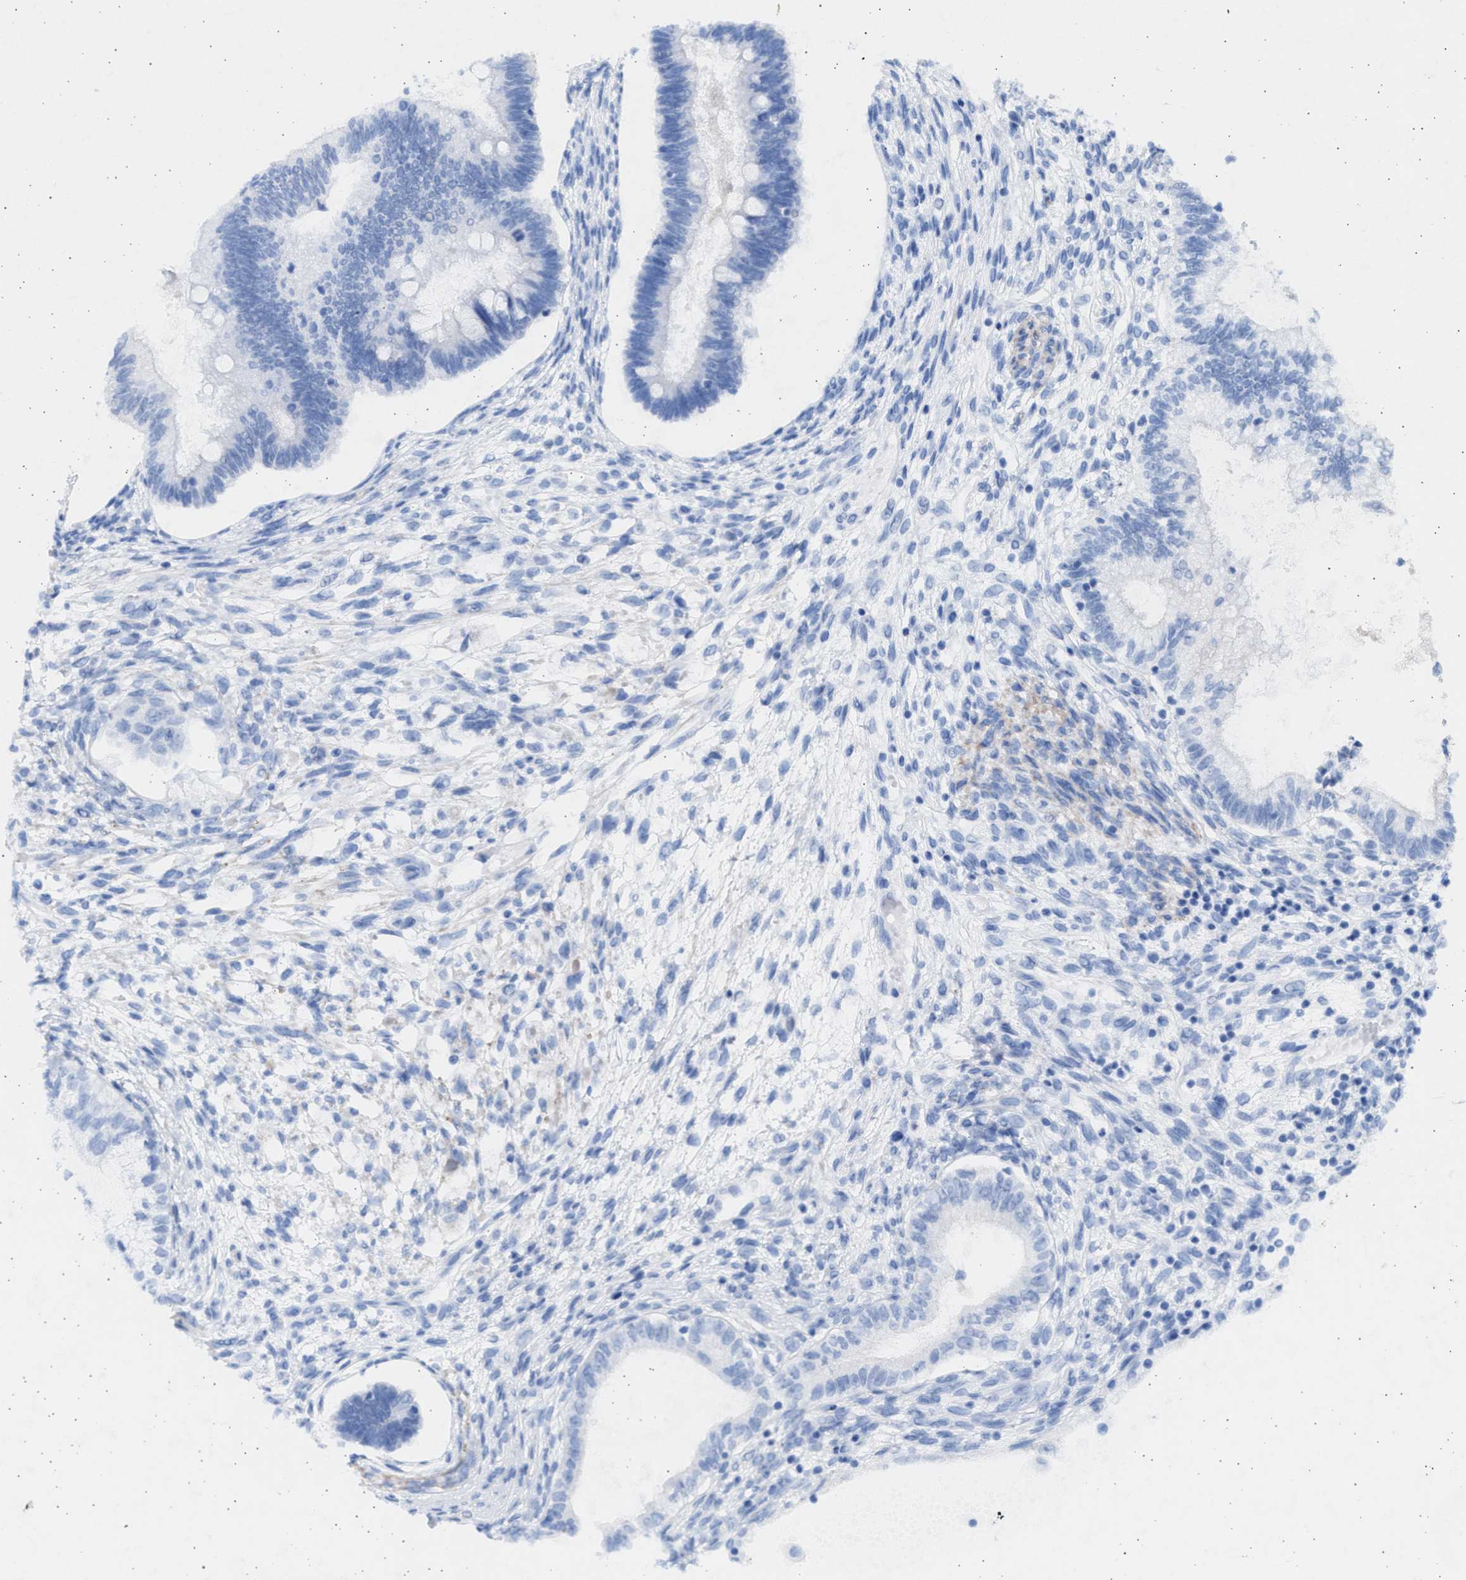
{"staining": {"intensity": "negative", "quantity": "none", "location": "none"}, "tissue": "testis cancer", "cell_type": "Tumor cells", "image_type": "cancer", "snomed": [{"axis": "morphology", "description": "Seminoma, NOS"}, {"axis": "topography", "description": "Testis"}], "caption": "An IHC micrograph of testis cancer (seminoma) is shown. There is no staining in tumor cells of testis cancer (seminoma).", "gene": "NBR1", "patient": {"sex": "male", "age": 28}}